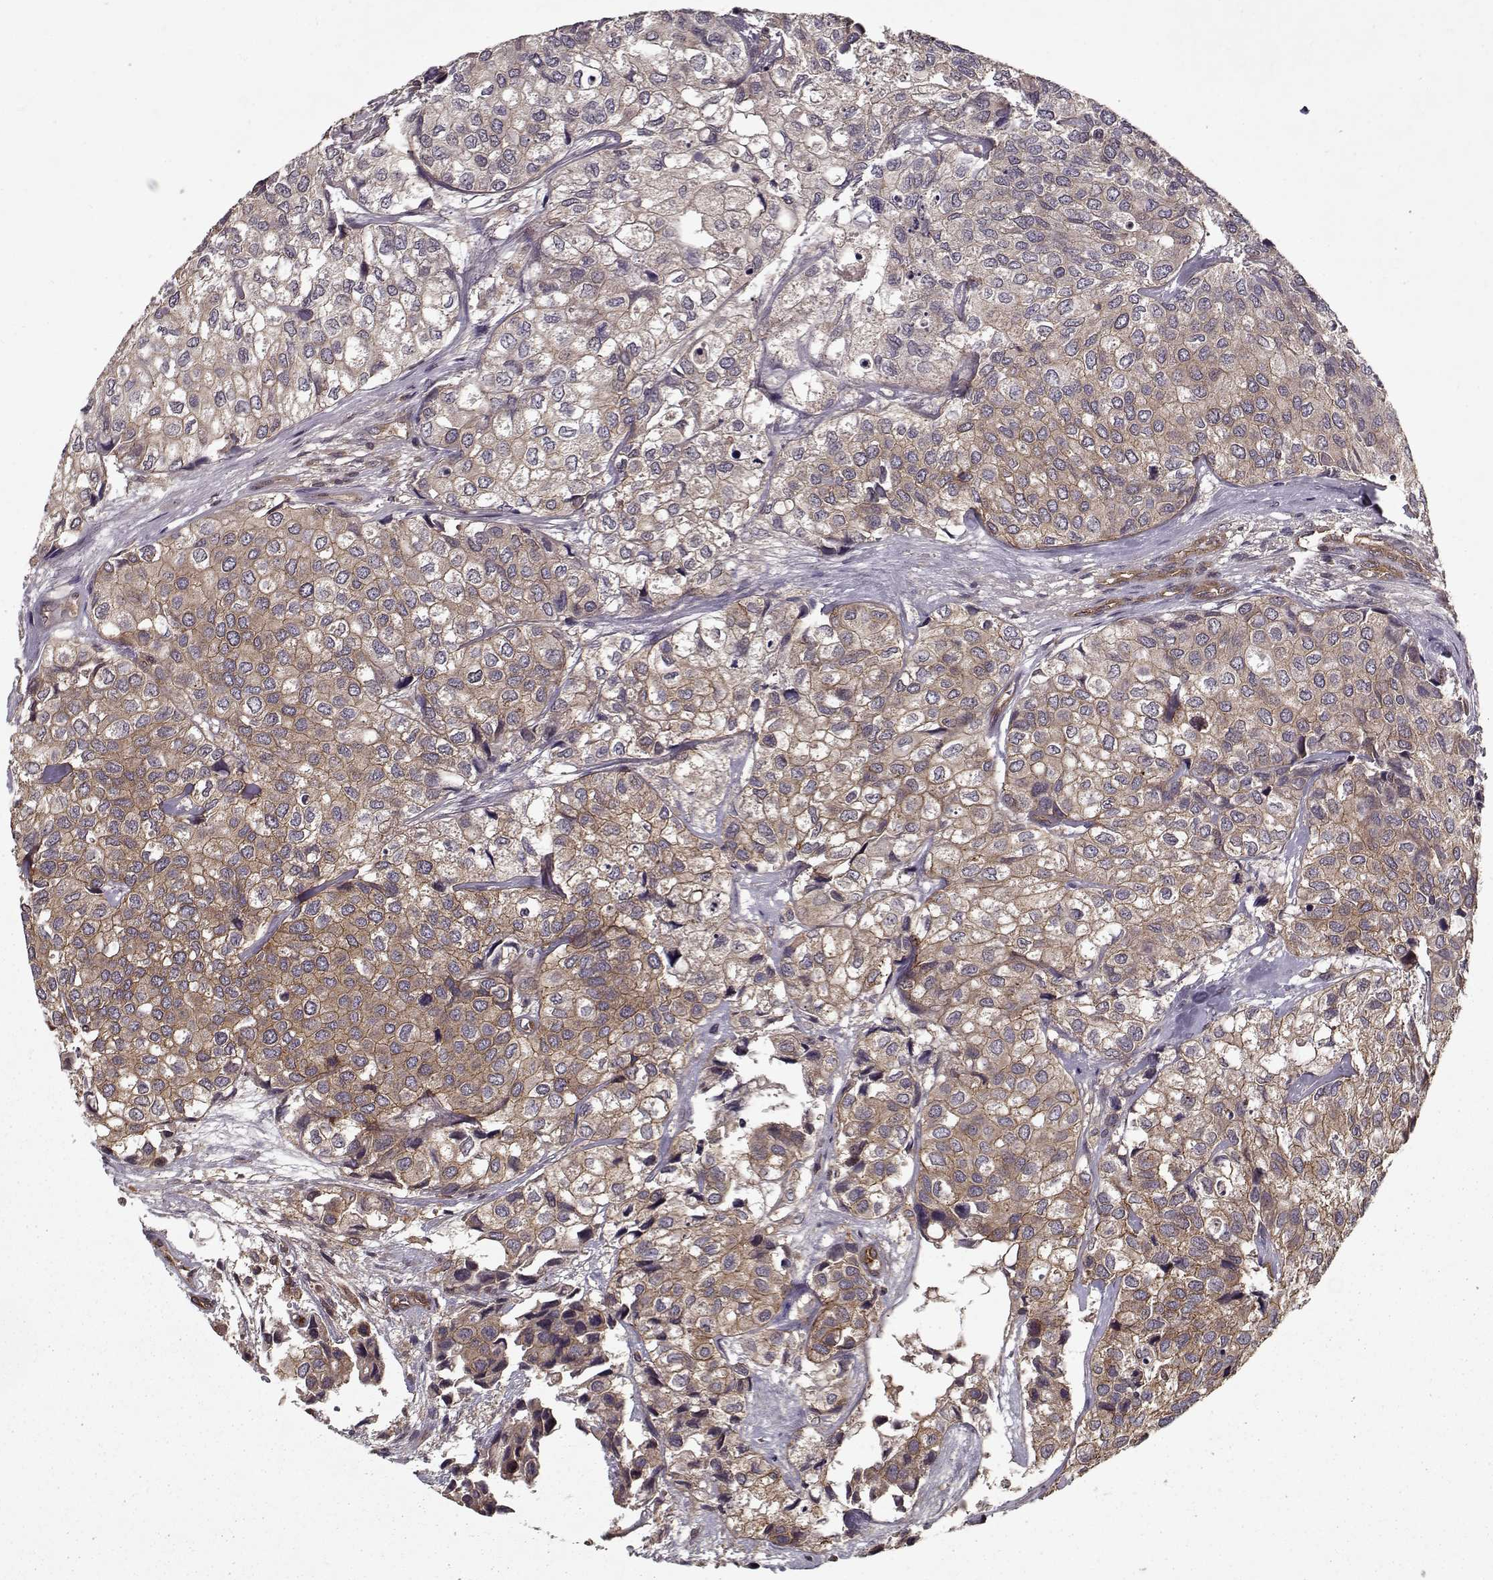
{"staining": {"intensity": "moderate", "quantity": "<25%", "location": "cytoplasmic/membranous"}, "tissue": "urothelial cancer", "cell_type": "Tumor cells", "image_type": "cancer", "snomed": [{"axis": "morphology", "description": "Urothelial carcinoma, High grade"}, {"axis": "topography", "description": "Urinary bladder"}], "caption": "Urothelial cancer stained with a protein marker displays moderate staining in tumor cells.", "gene": "PPP1R12A", "patient": {"sex": "male", "age": 73}}